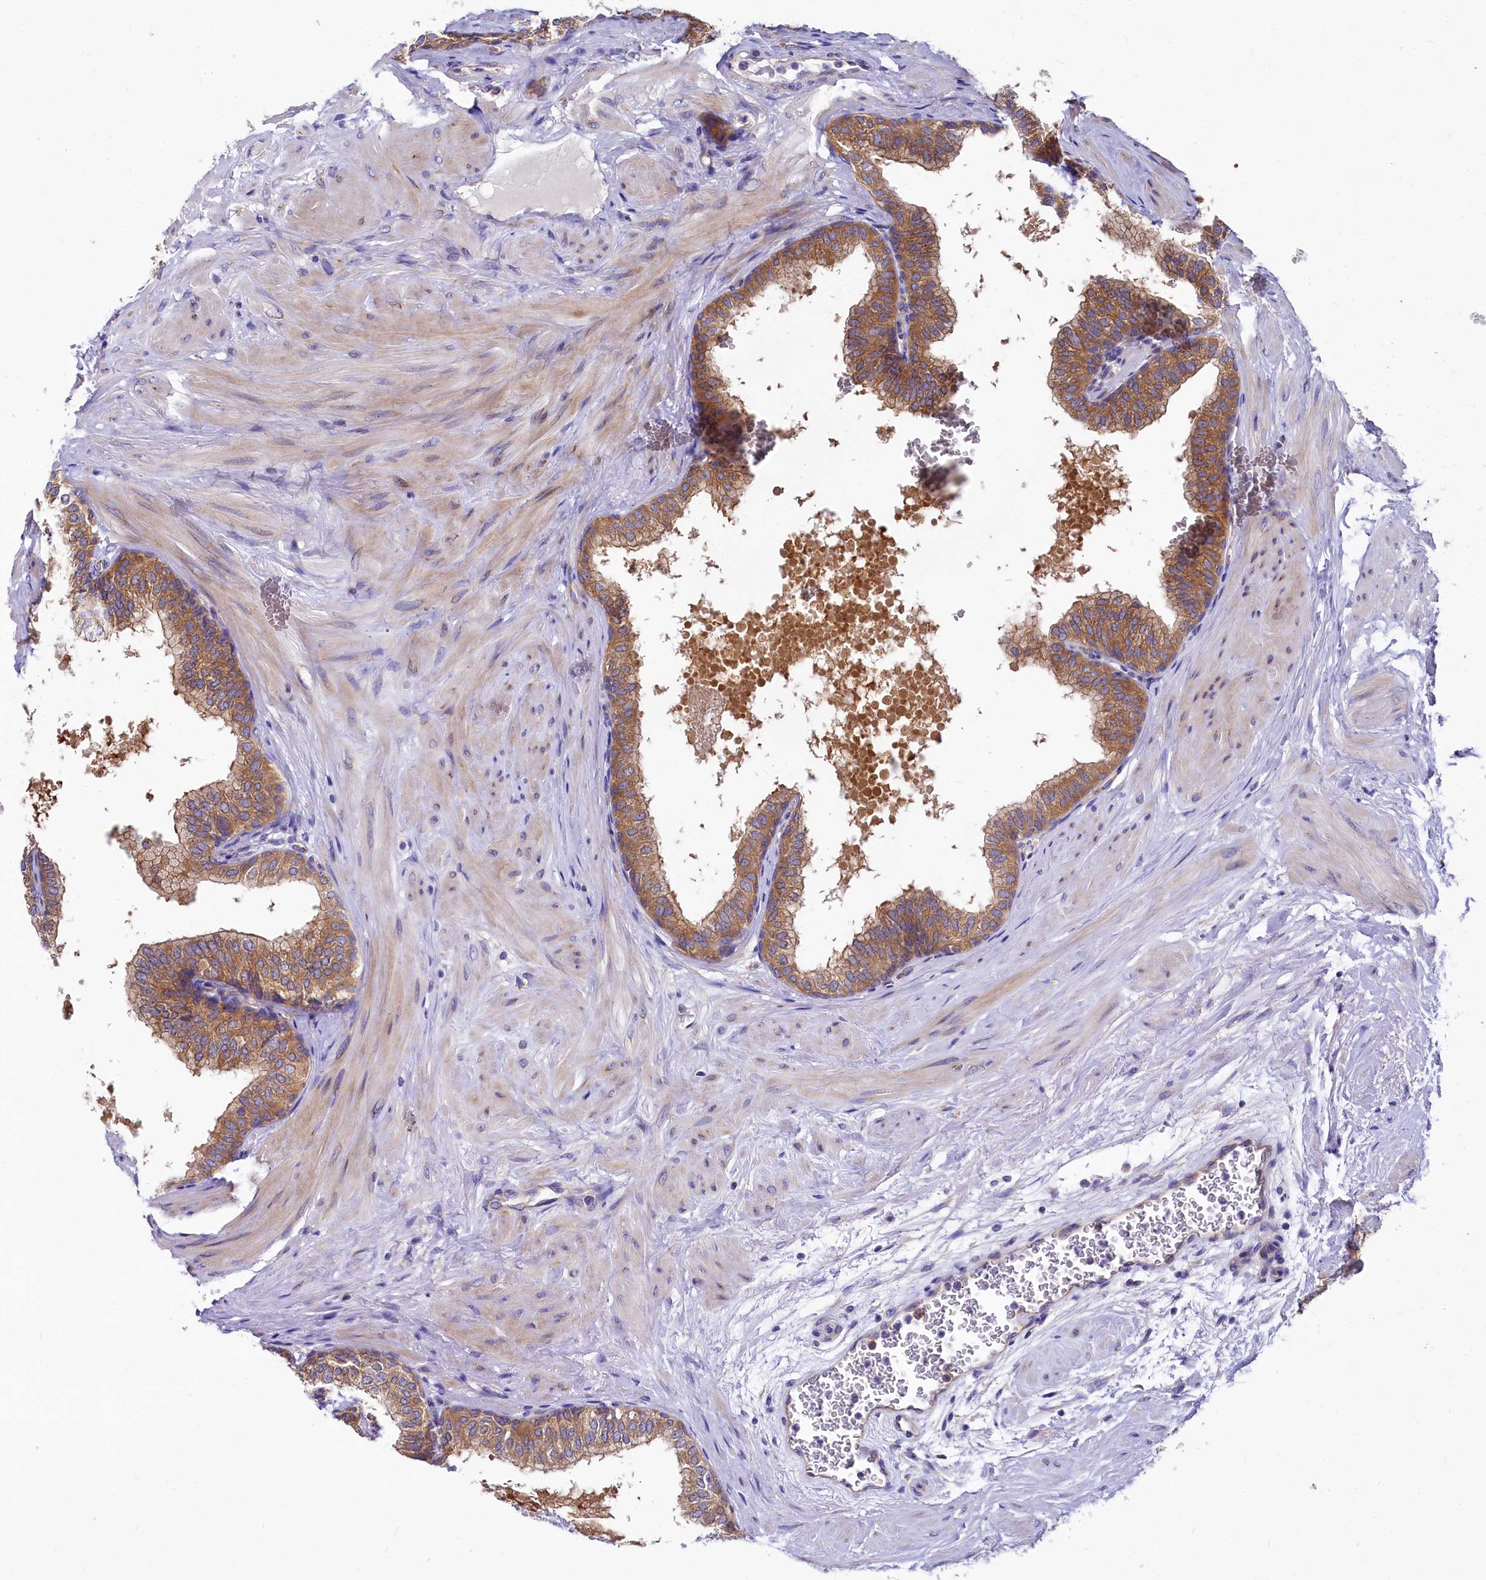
{"staining": {"intensity": "moderate", "quantity": ">75%", "location": "cytoplasmic/membranous"}, "tissue": "prostate", "cell_type": "Glandular cells", "image_type": "normal", "snomed": [{"axis": "morphology", "description": "Normal tissue, NOS"}, {"axis": "topography", "description": "Prostate"}], "caption": "Normal prostate reveals moderate cytoplasmic/membranous staining in approximately >75% of glandular cells (Brightfield microscopy of DAB IHC at high magnification)..", "gene": "QARS1", "patient": {"sex": "male", "age": 60}}